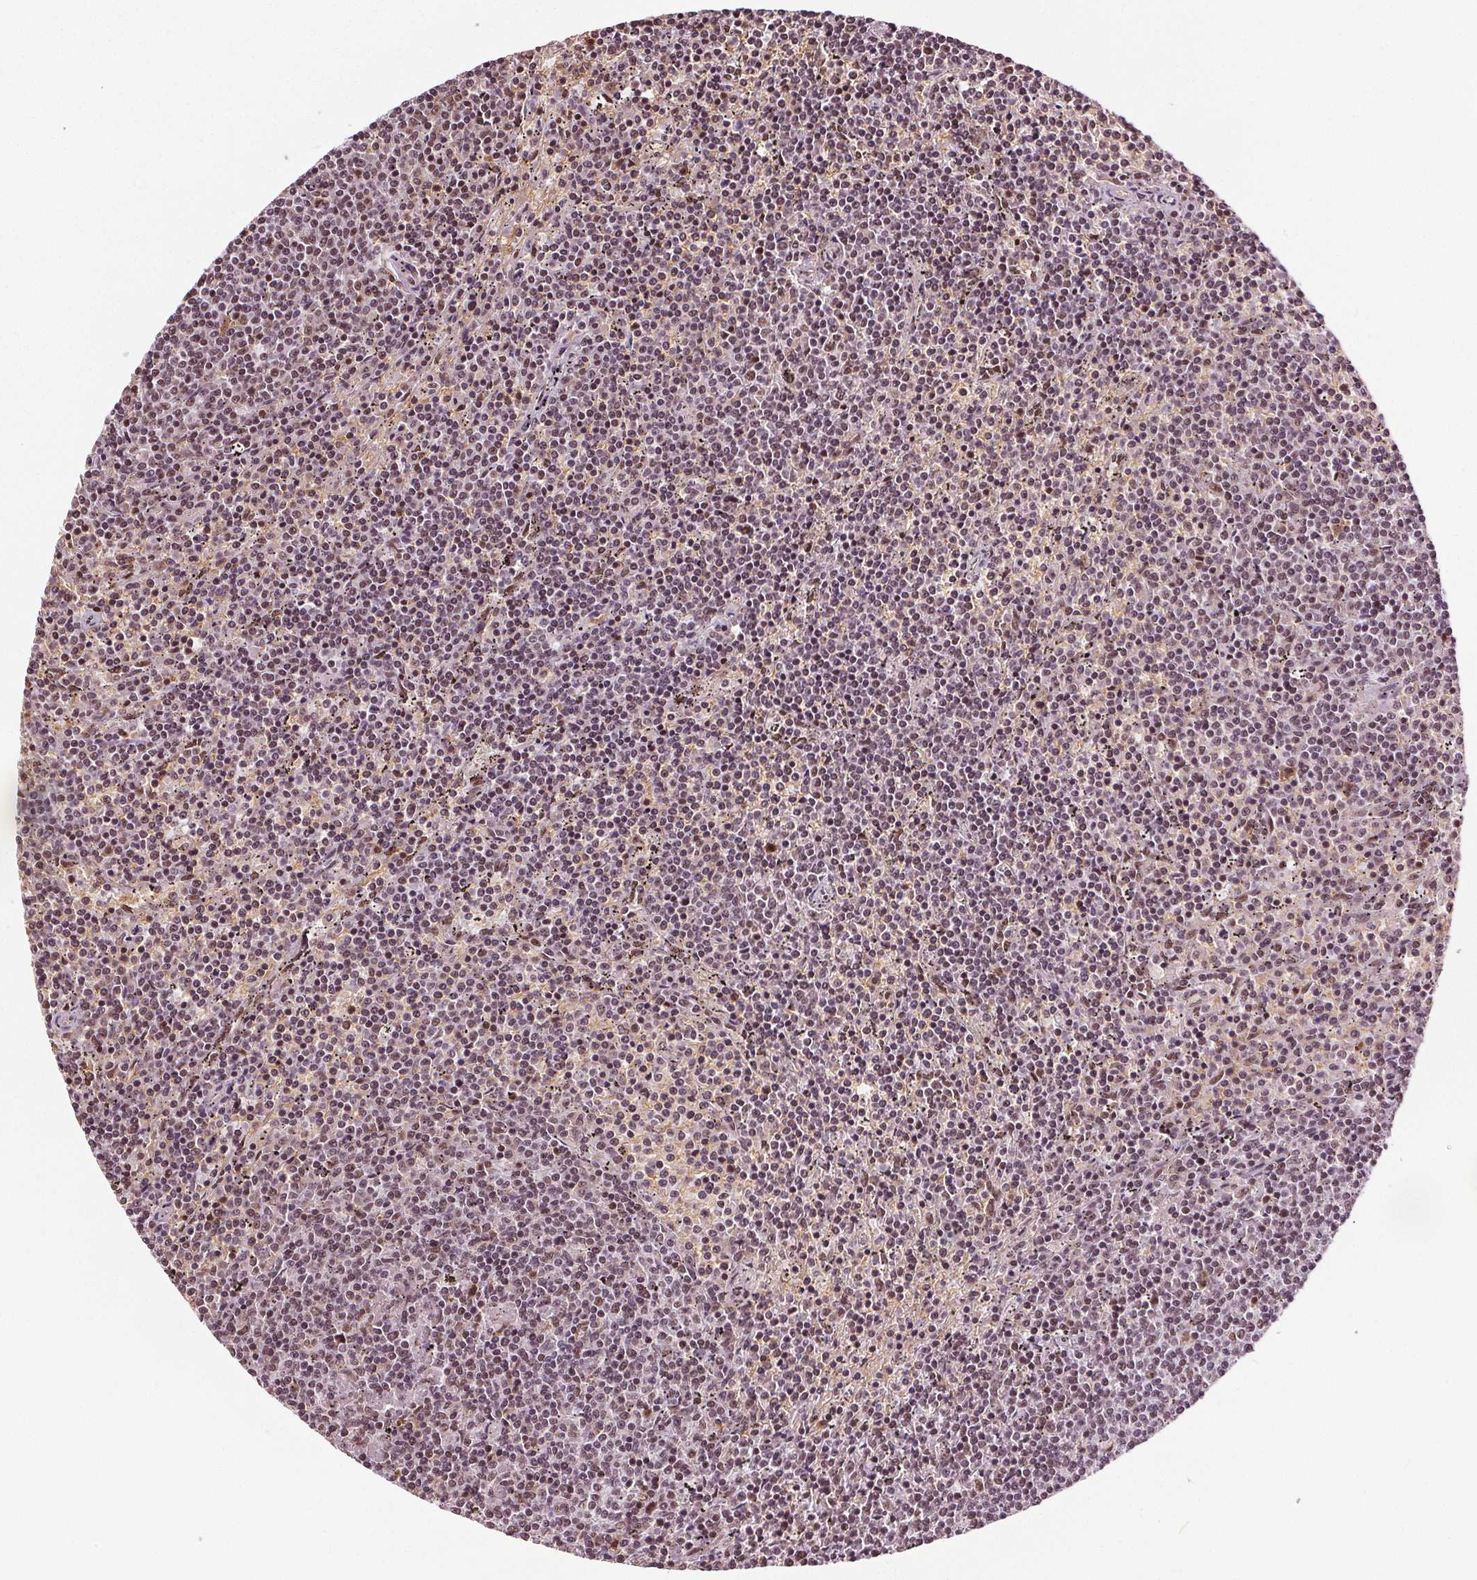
{"staining": {"intensity": "moderate", "quantity": ">75%", "location": "nuclear"}, "tissue": "lymphoma", "cell_type": "Tumor cells", "image_type": "cancer", "snomed": [{"axis": "morphology", "description": "Malignant lymphoma, non-Hodgkin's type, Low grade"}, {"axis": "topography", "description": "Spleen"}], "caption": "Lymphoma tissue reveals moderate nuclear expression in about >75% of tumor cells", "gene": "IWS1", "patient": {"sex": "female", "age": 50}}